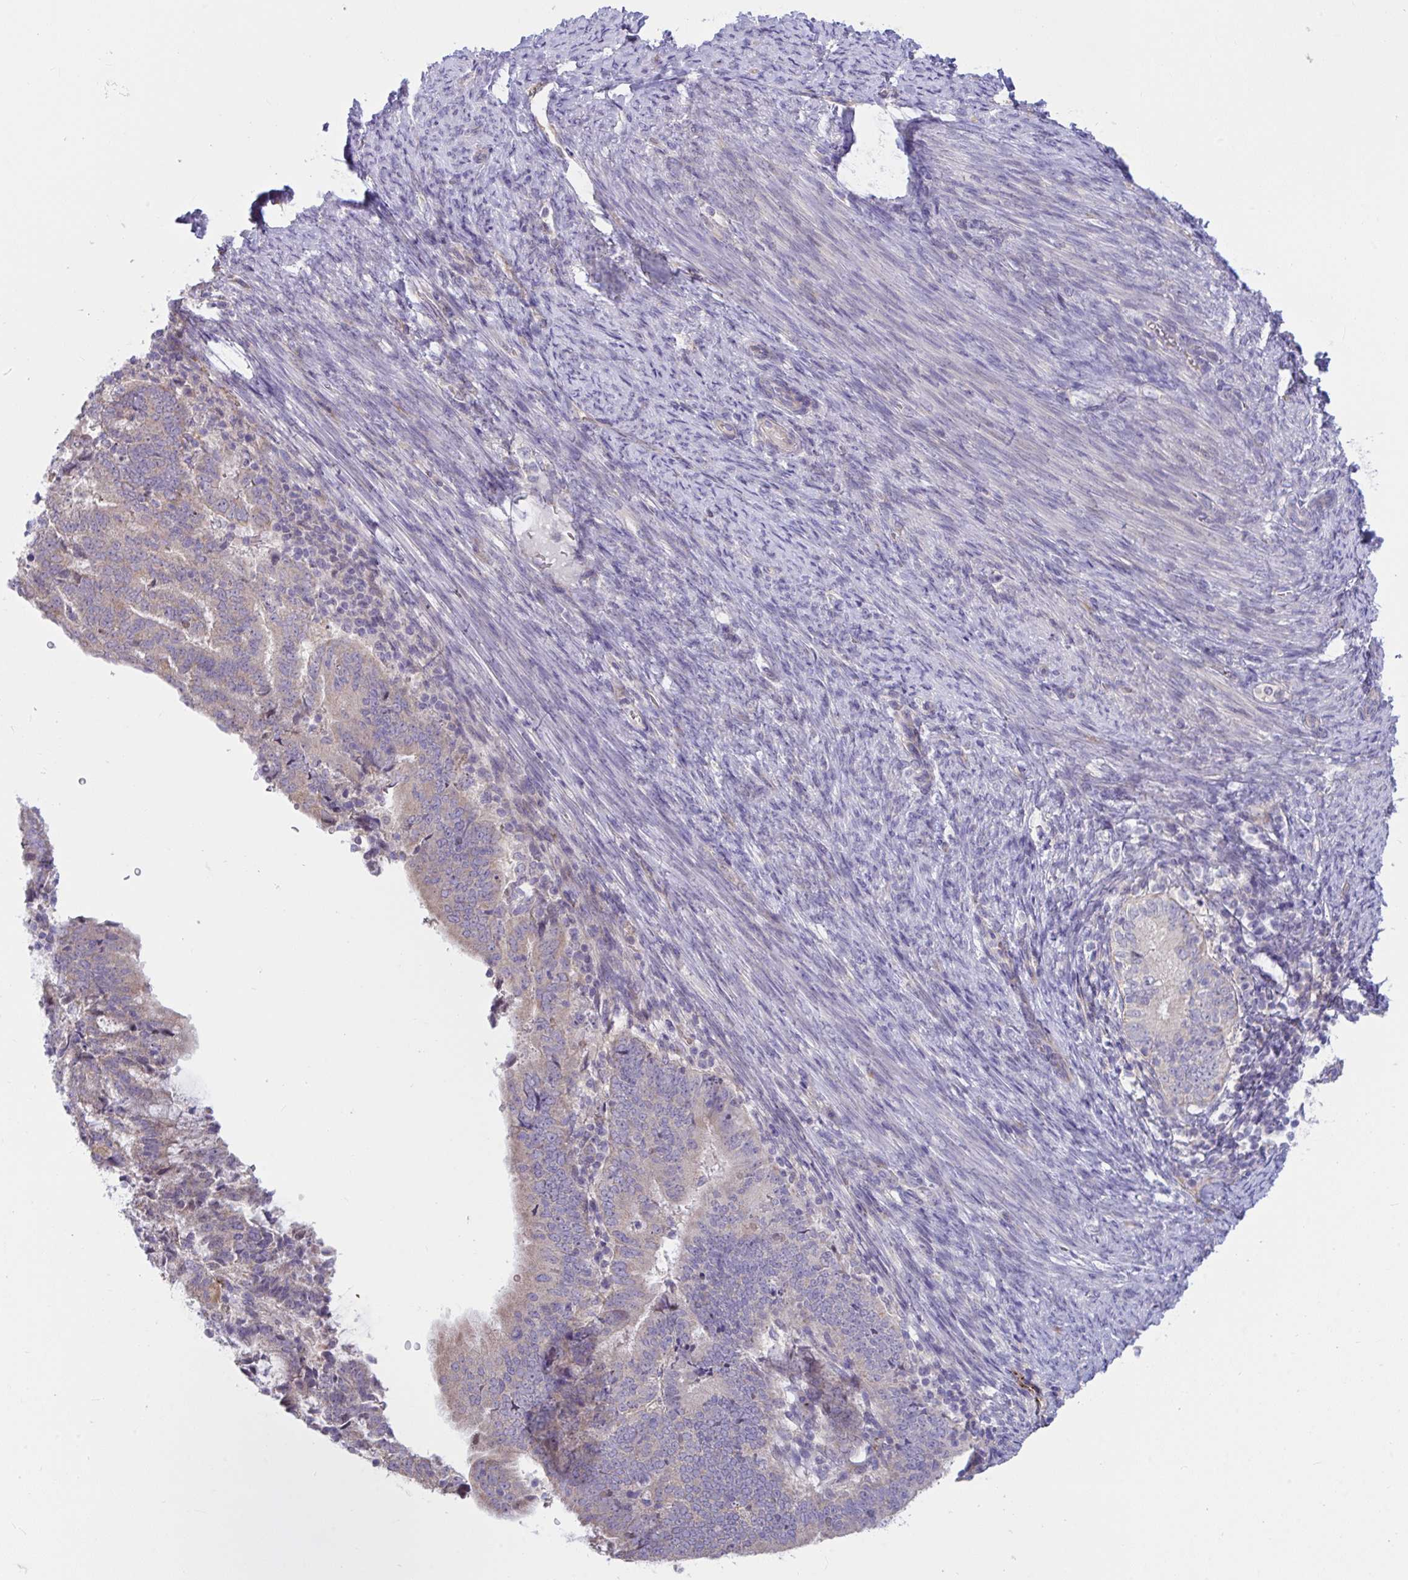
{"staining": {"intensity": "negative", "quantity": "none", "location": "none"}, "tissue": "endometrial cancer", "cell_type": "Tumor cells", "image_type": "cancer", "snomed": [{"axis": "morphology", "description": "Adenocarcinoma, NOS"}, {"axis": "topography", "description": "Endometrium"}], "caption": "This is an IHC photomicrograph of endometrial cancer. There is no positivity in tumor cells.", "gene": "IL37", "patient": {"sex": "female", "age": 70}}